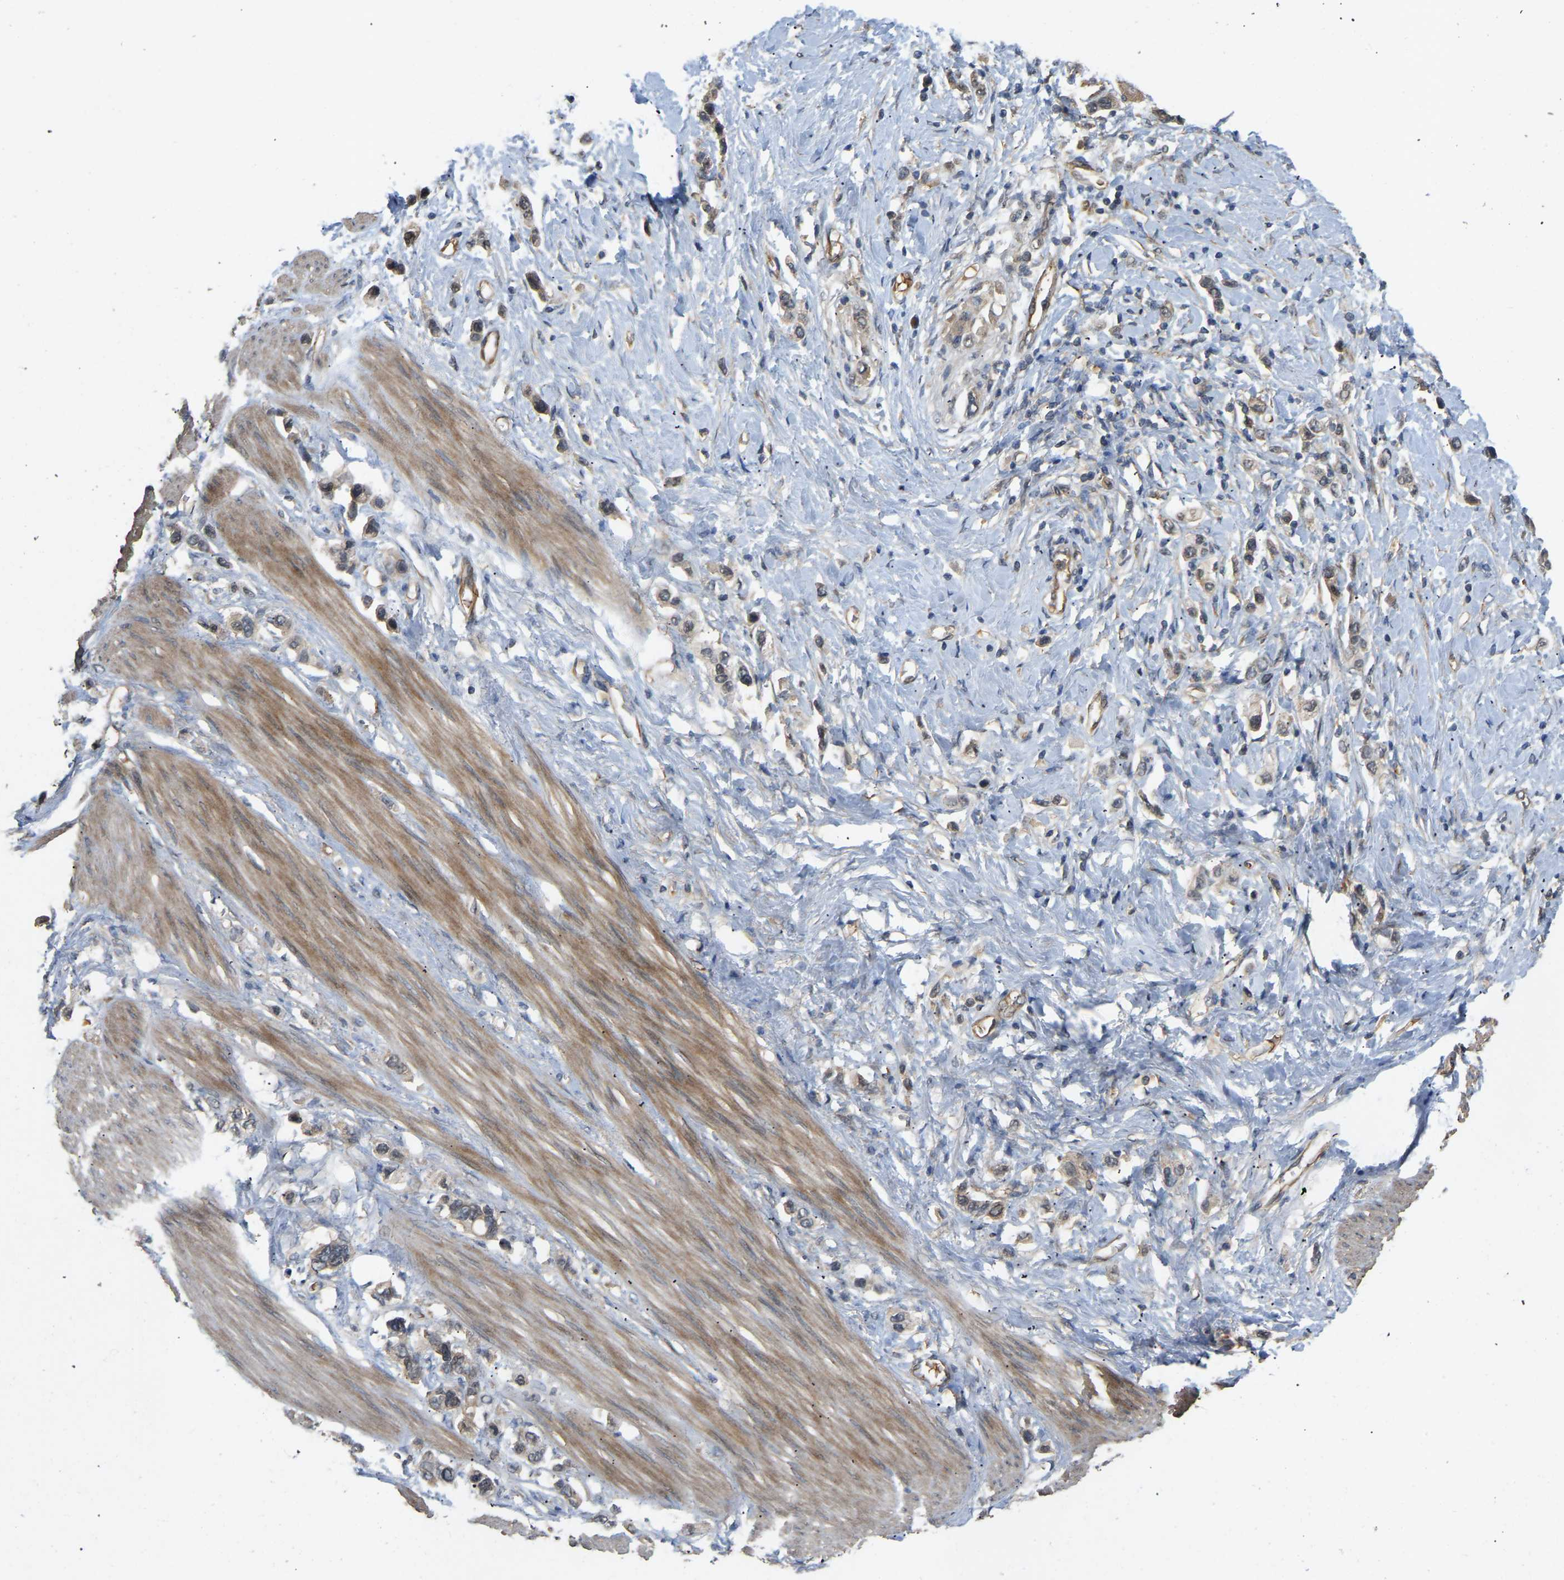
{"staining": {"intensity": "weak", "quantity": ">75%", "location": "cytoplasmic/membranous"}, "tissue": "stomach cancer", "cell_type": "Tumor cells", "image_type": "cancer", "snomed": [{"axis": "morphology", "description": "Adenocarcinoma, NOS"}, {"axis": "topography", "description": "Stomach"}], "caption": "Immunohistochemistry (IHC) micrograph of human stomach cancer stained for a protein (brown), which displays low levels of weak cytoplasmic/membranous staining in about >75% of tumor cells.", "gene": "LIMK2", "patient": {"sex": "female", "age": 65}}